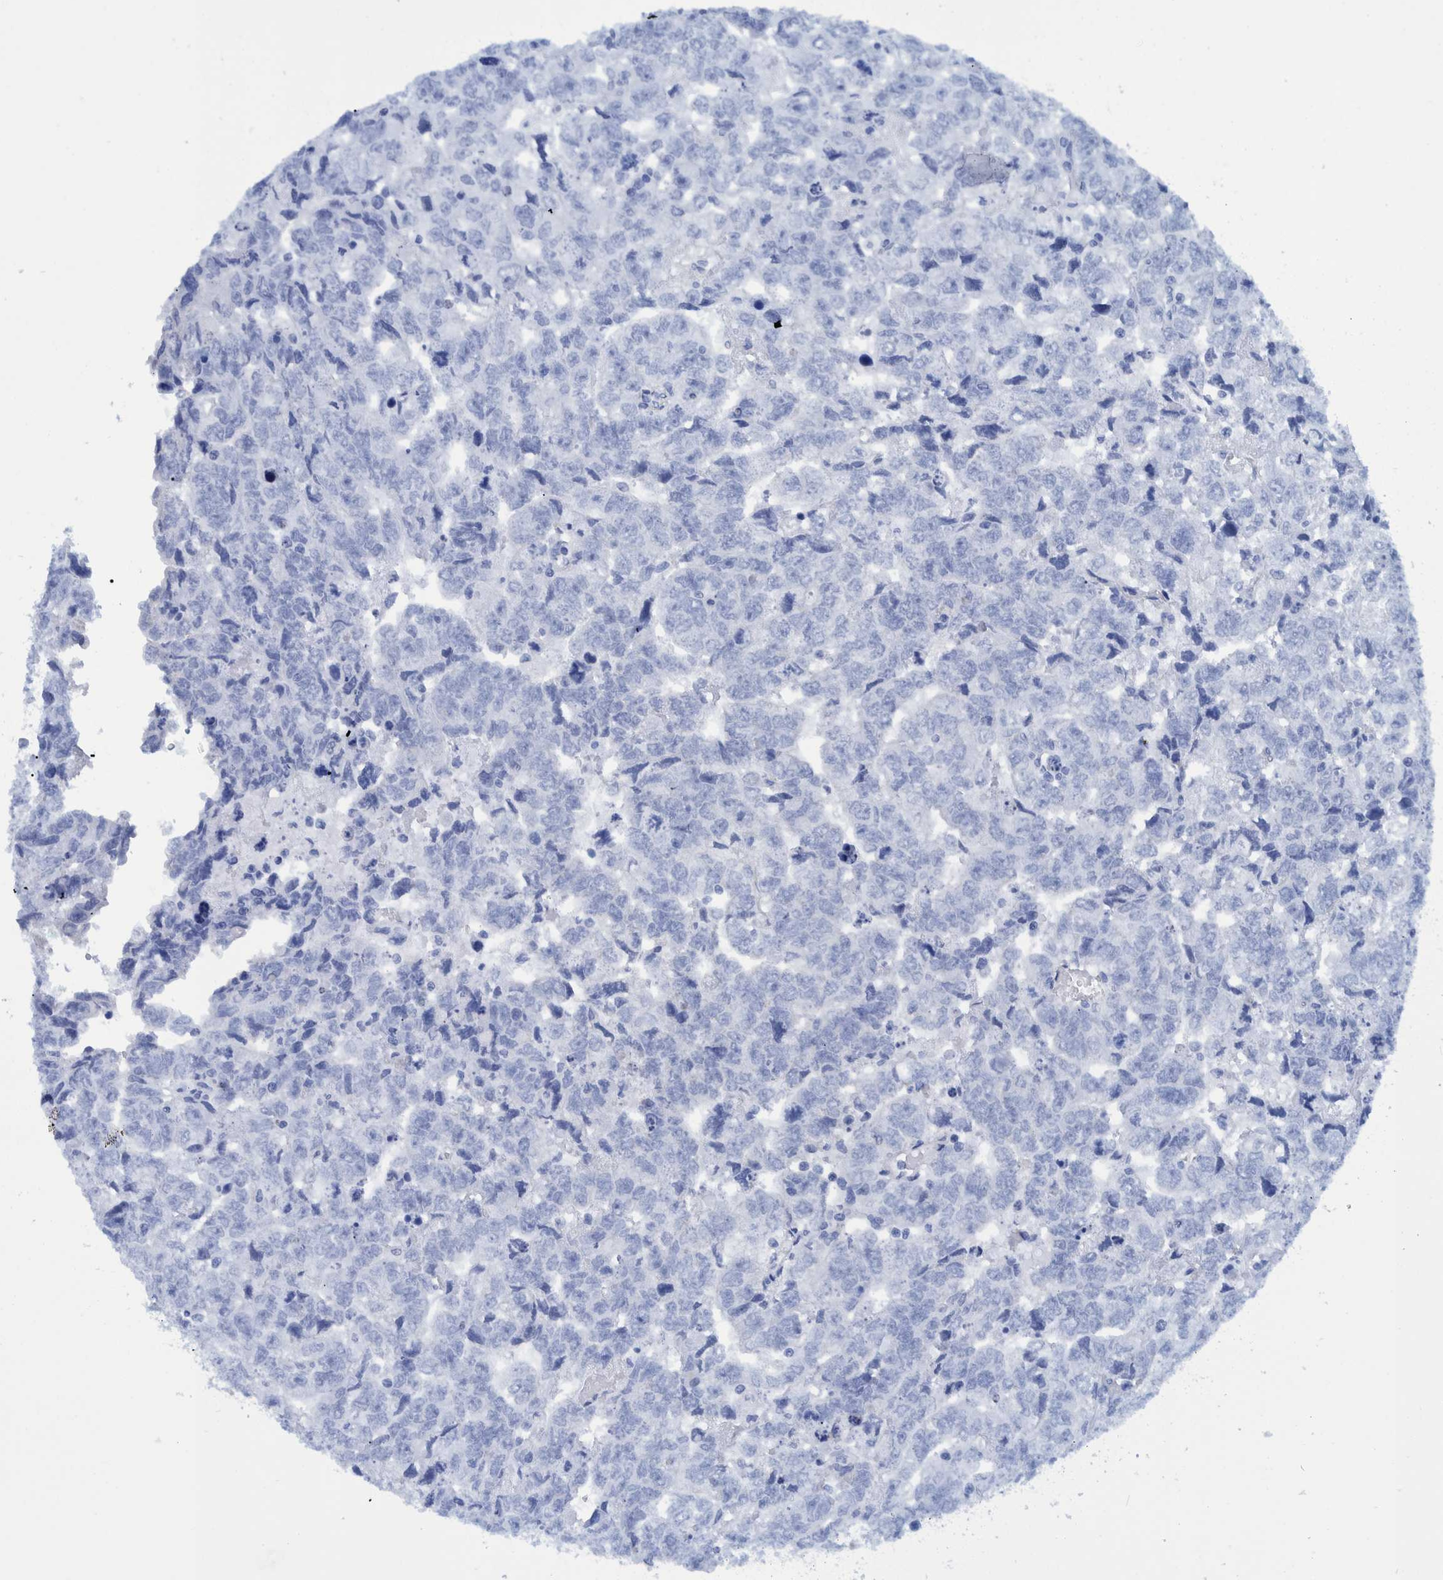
{"staining": {"intensity": "negative", "quantity": "none", "location": "none"}, "tissue": "testis cancer", "cell_type": "Tumor cells", "image_type": "cancer", "snomed": [{"axis": "morphology", "description": "Carcinoma, Embryonal, NOS"}, {"axis": "topography", "description": "Testis"}], "caption": "An IHC histopathology image of testis cancer is shown. There is no staining in tumor cells of testis cancer. The staining is performed using DAB brown chromogen with nuclei counter-stained in using hematoxylin.", "gene": "BZW2", "patient": {"sex": "male", "age": 36}}